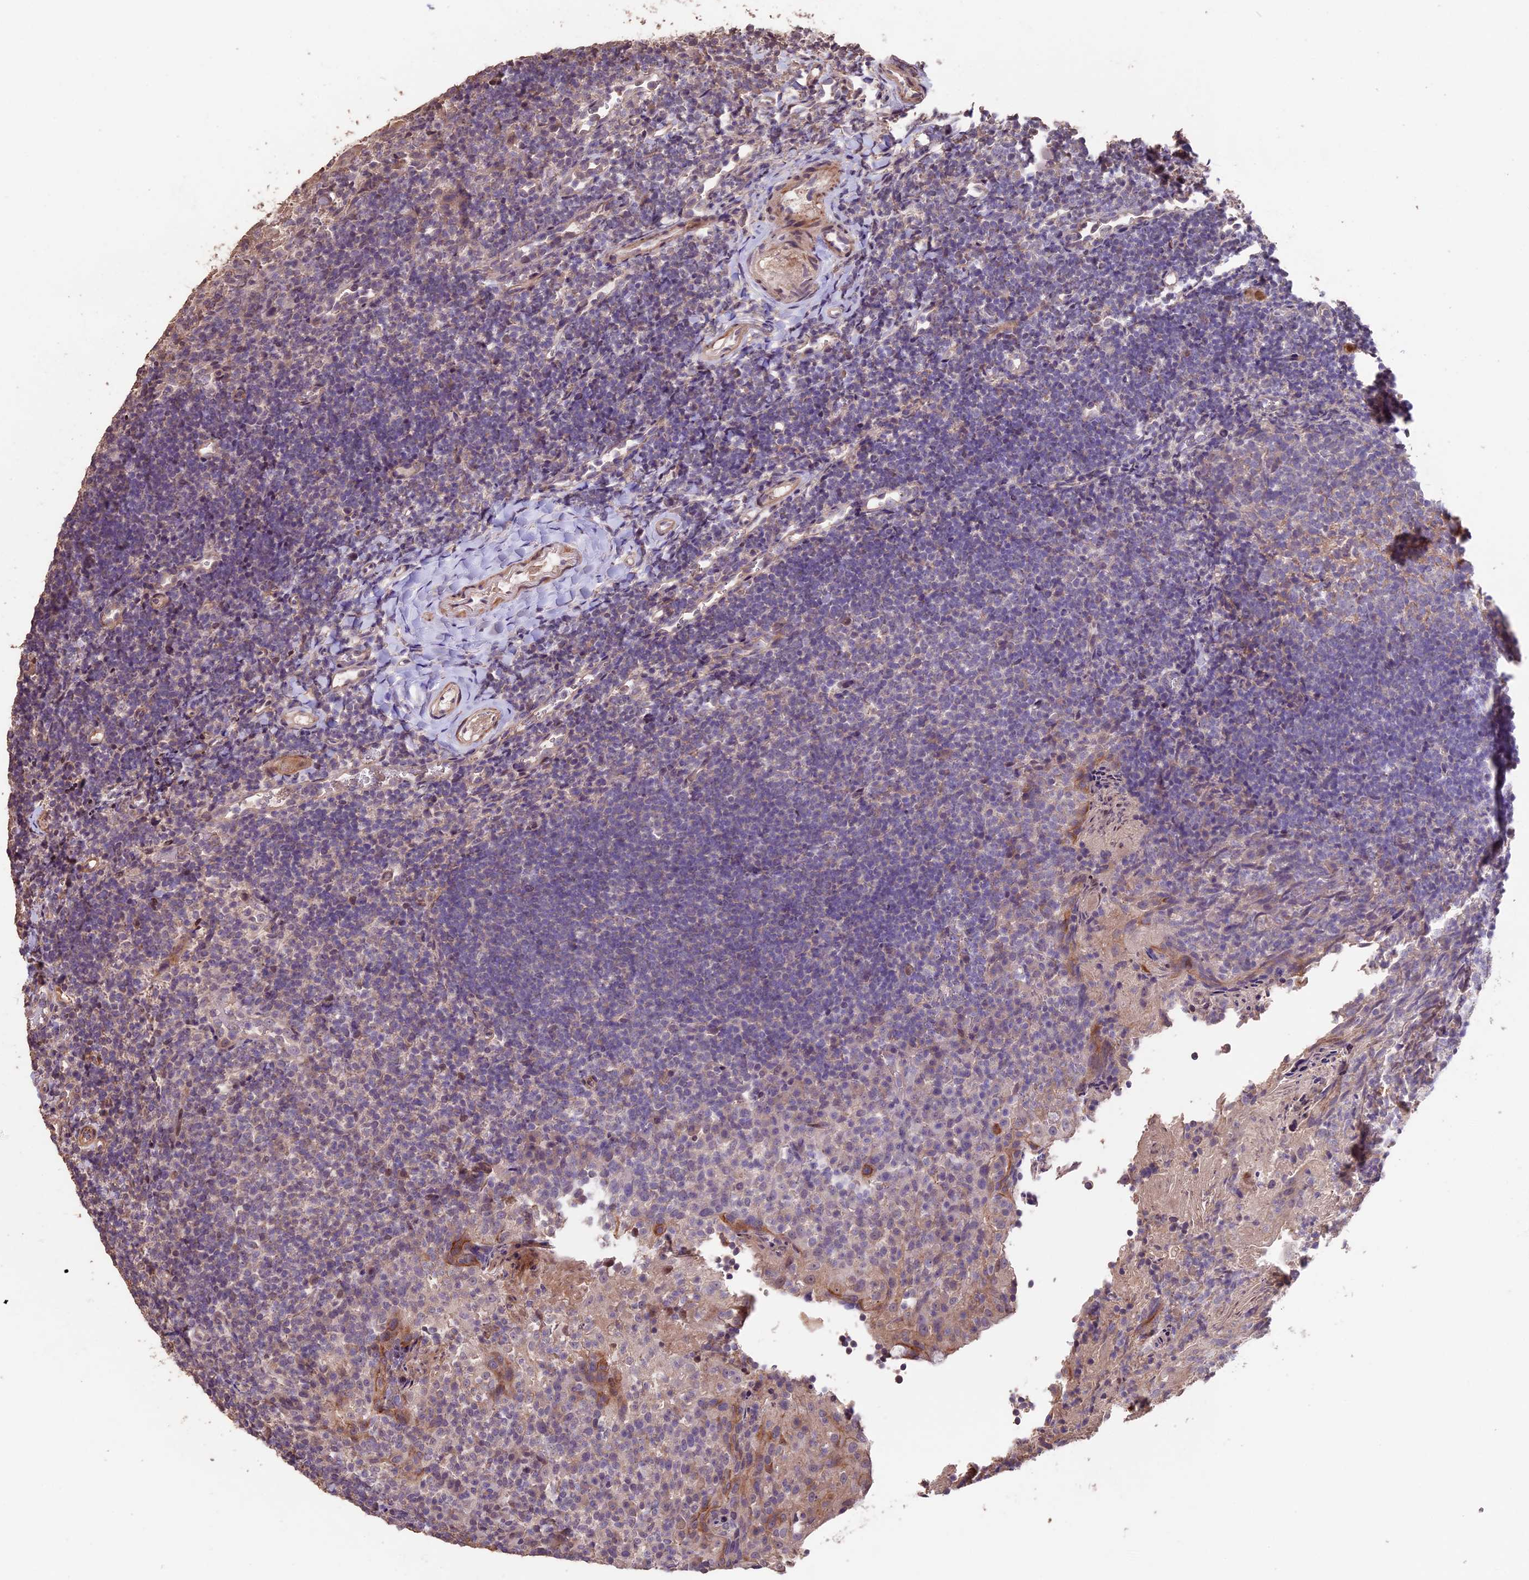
{"staining": {"intensity": "negative", "quantity": "none", "location": "none"}, "tissue": "tonsil", "cell_type": "Germinal center cells", "image_type": "normal", "snomed": [{"axis": "morphology", "description": "Normal tissue, NOS"}, {"axis": "topography", "description": "Tonsil"}], "caption": "IHC of normal tonsil demonstrates no expression in germinal center cells.", "gene": "GNB5", "patient": {"sex": "female", "age": 10}}